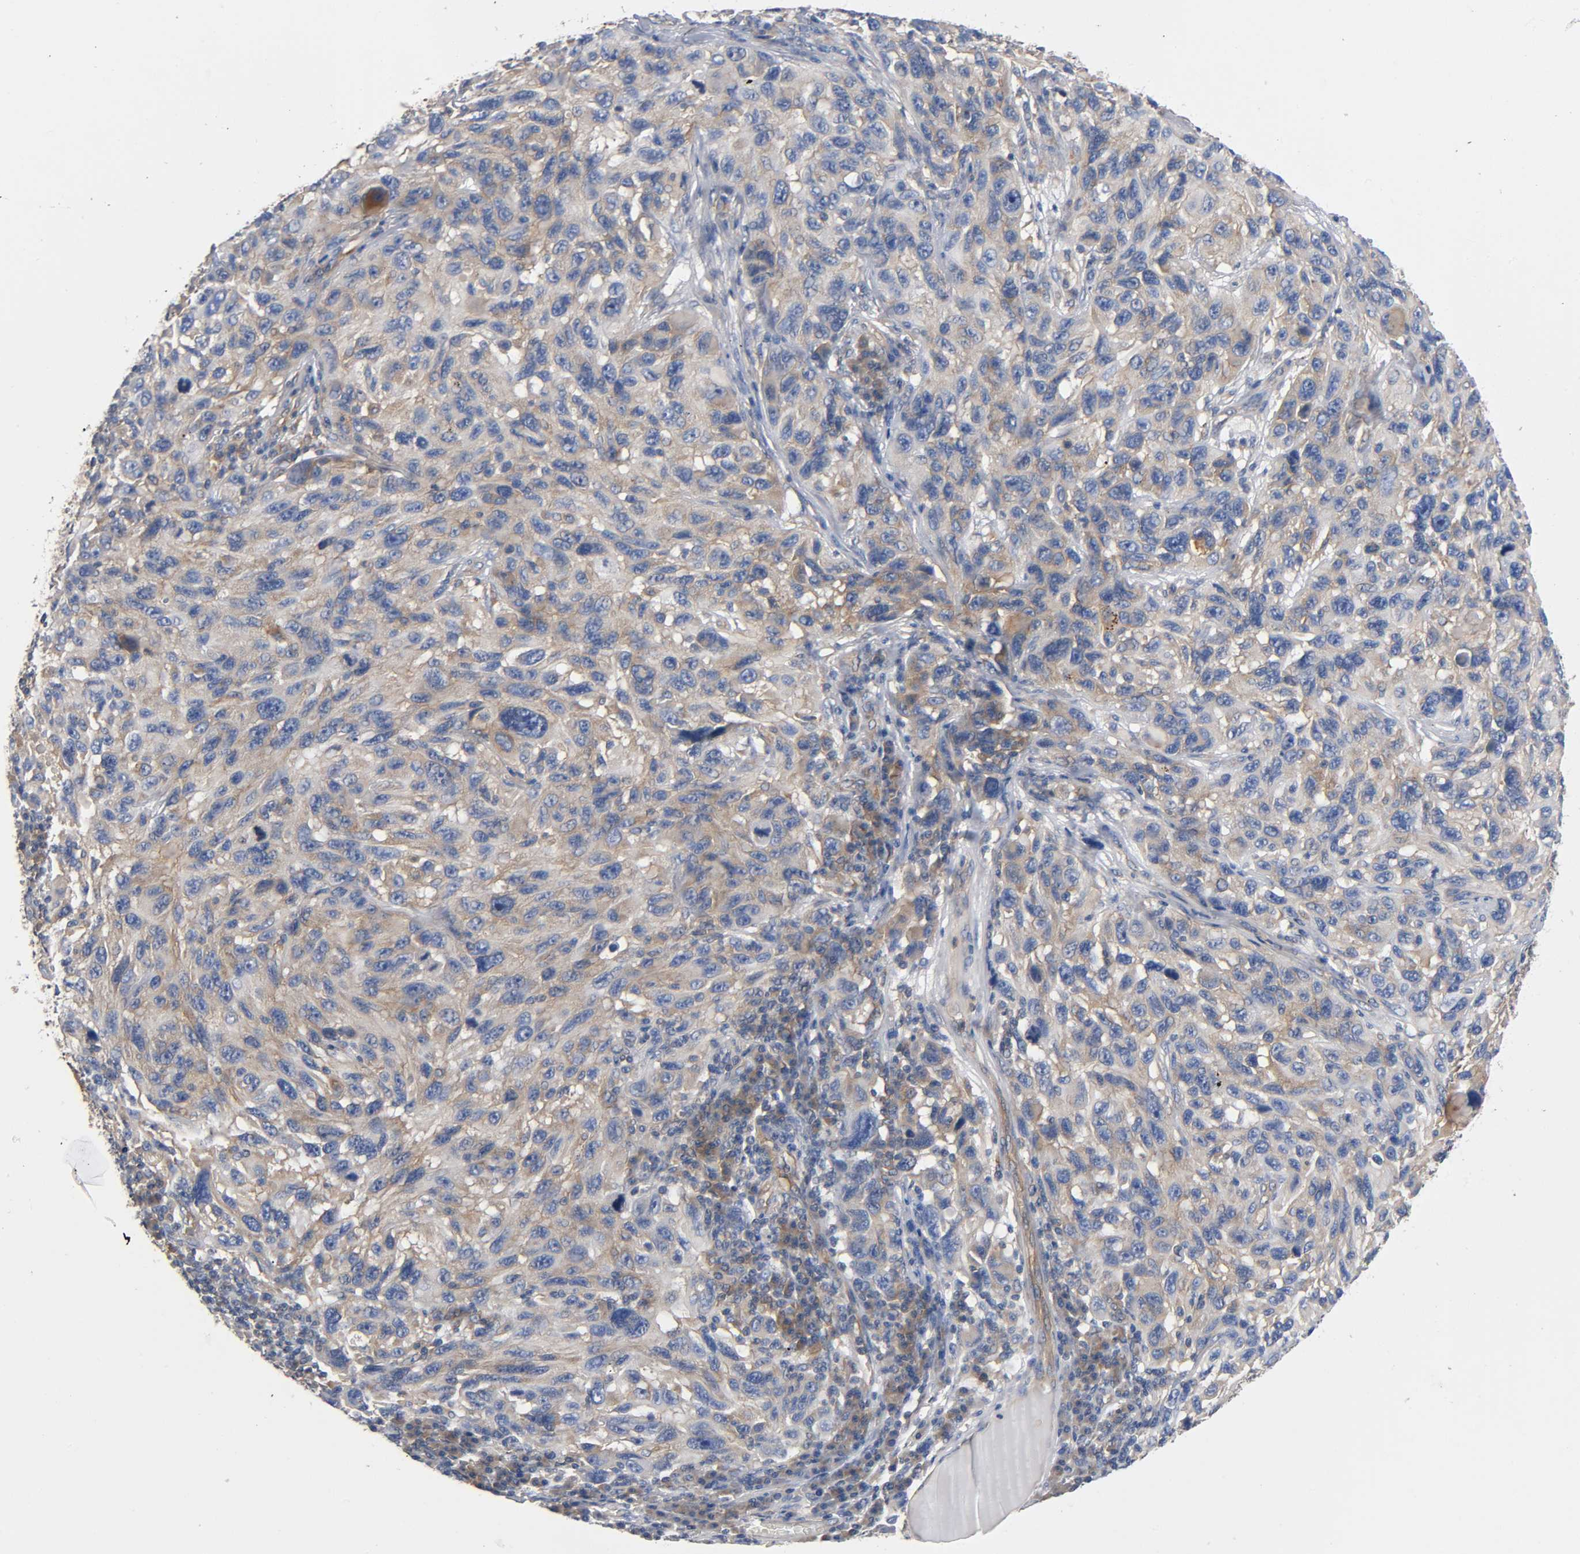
{"staining": {"intensity": "moderate", "quantity": ">75%", "location": "cytoplasmic/membranous"}, "tissue": "melanoma", "cell_type": "Tumor cells", "image_type": "cancer", "snomed": [{"axis": "morphology", "description": "Malignant melanoma, NOS"}, {"axis": "topography", "description": "Skin"}], "caption": "Melanoma was stained to show a protein in brown. There is medium levels of moderate cytoplasmic/membranous positivity in about >75% of tumor cells.", "gene": "PRKAB1", "patient": {"sex": "male", "age": 53}}